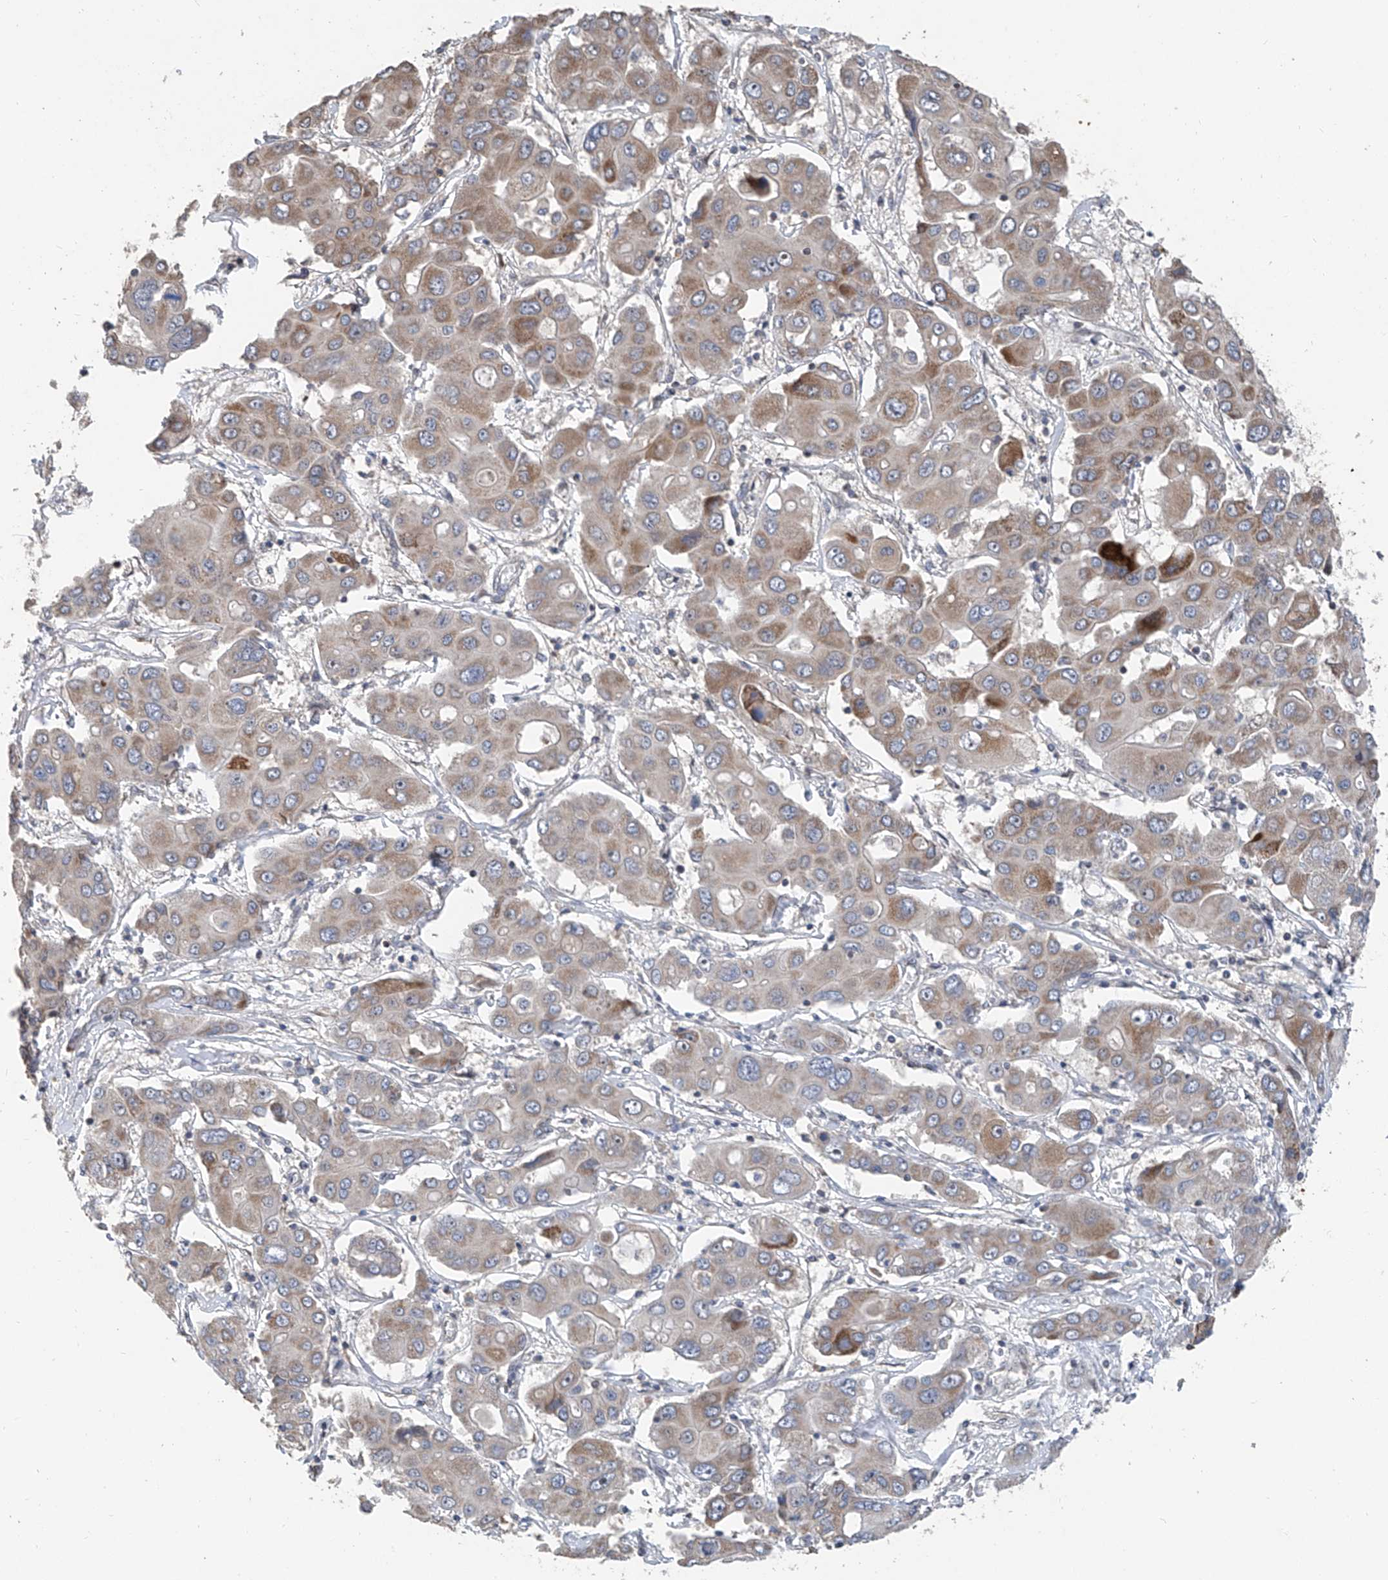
{"staining": {"intensity": "moderate", "quantity": "<25%", "location": "cytoplasmic/membranous"}, "tissue": "liver cancer", "cell_type": "Tumor cells", "image_type": "cancer", "snomed": [{"axis": "morphology", "description": "Cholangiocarcinoma"}, {"axis": "topography", "description": "Liver"}], "caption": "Approximately <25% of tumor cells in liver cholangiocarcinoma show moderate cytoplasmic/membranous protein positivity as visualized by brown immunohistochemical staining.", "gene": "BCKDHB", "patient": {"sex": "male", "age": 67}}